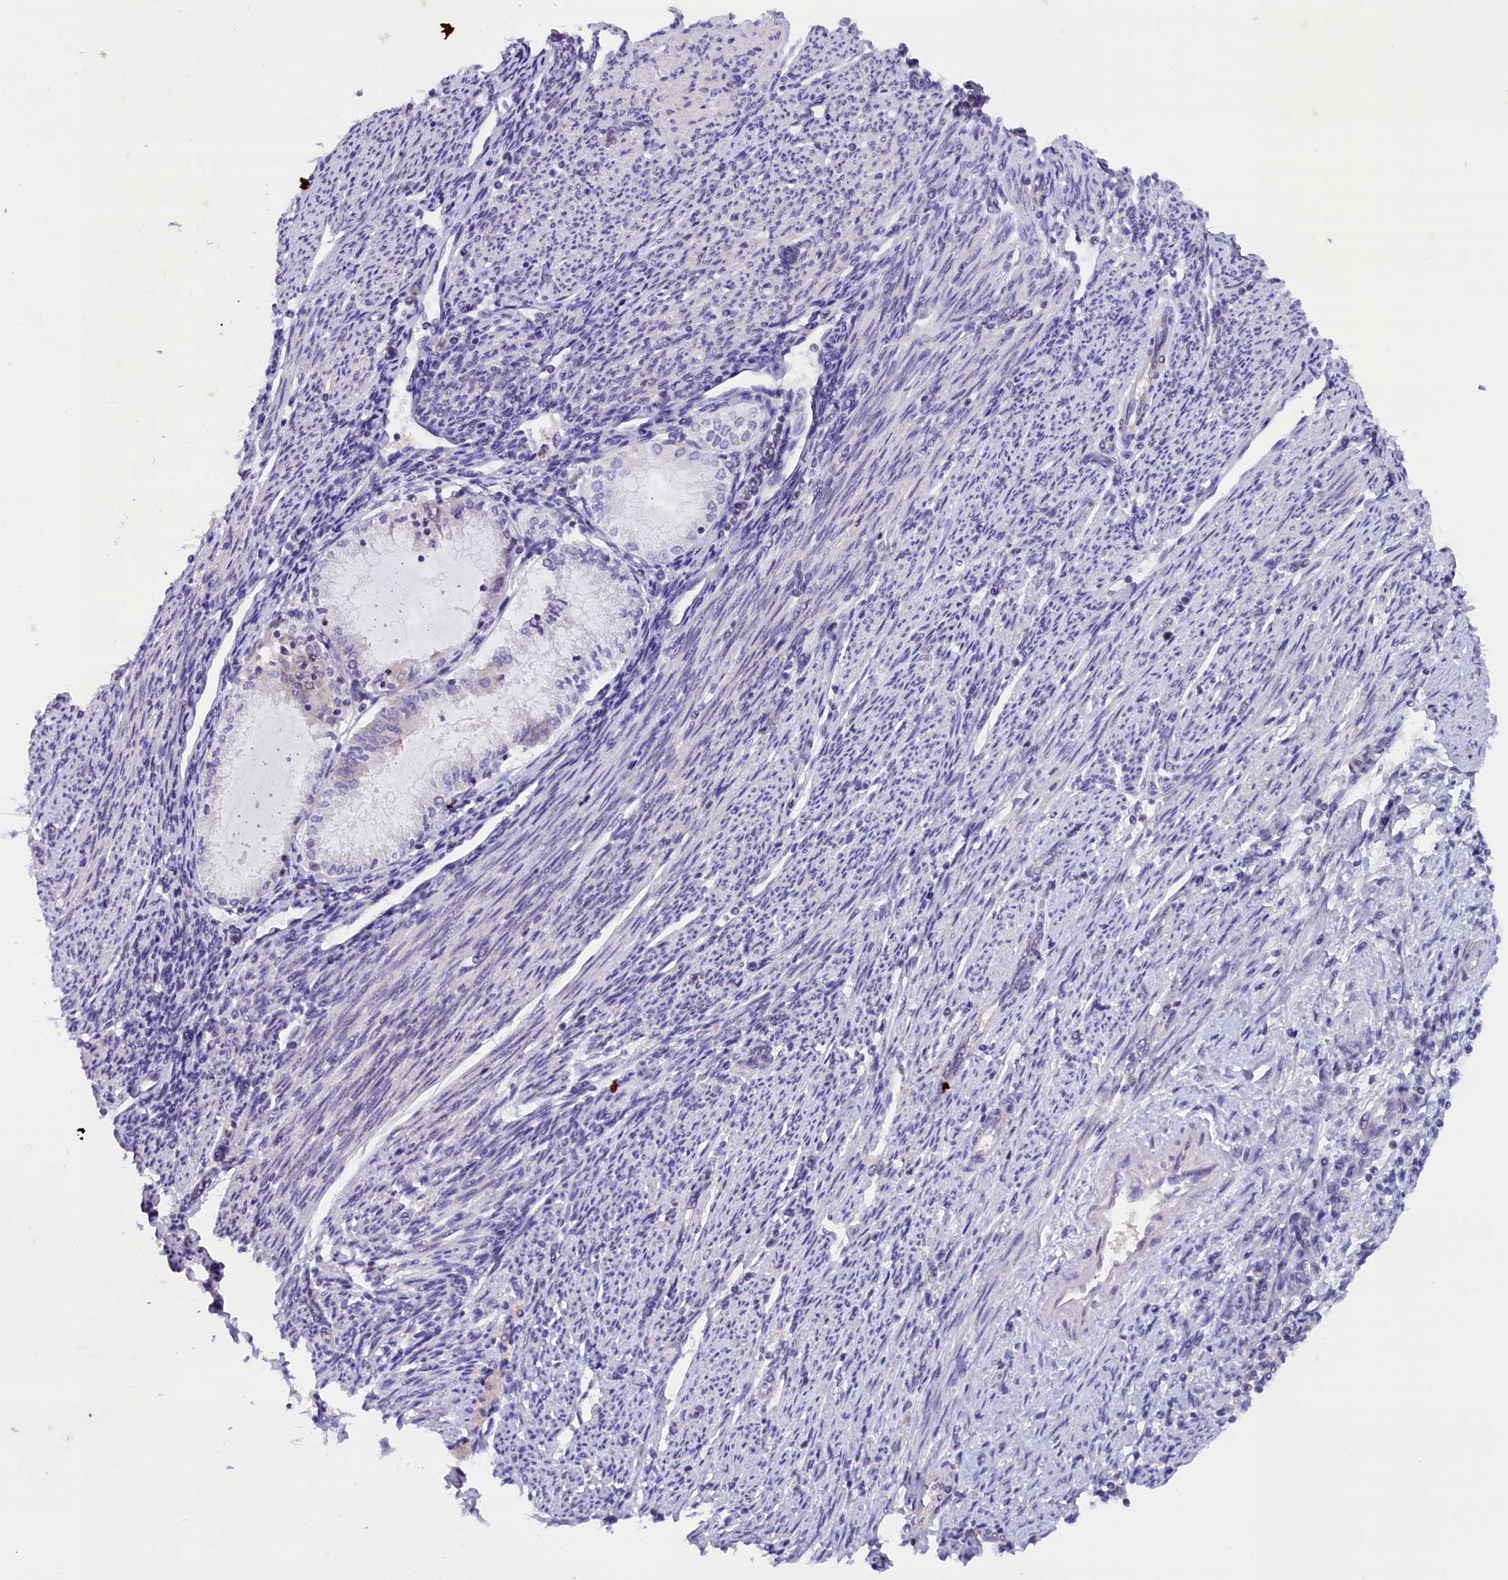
{"staining": {"intensity": "negative", "quantity": "none", "location": "none"}, "tissue": "endometrial cancer", "cell_type": "Tumor cells", "image_type": "cancer", "snomed": [{"axis": "morphology", "description": "Adenocarcinoma, NOS"}, {"axis": "topography", "description": "Endometrium"}], "caption": "Immunohistochemistry (IHC) image of neoplastic tissue: endometrial adenocarcinoma stained with DAB reveals no significant protein positivity in tumor cells.", "gene": "TBCB", "patient": {"sex": "female", "age": 79}}